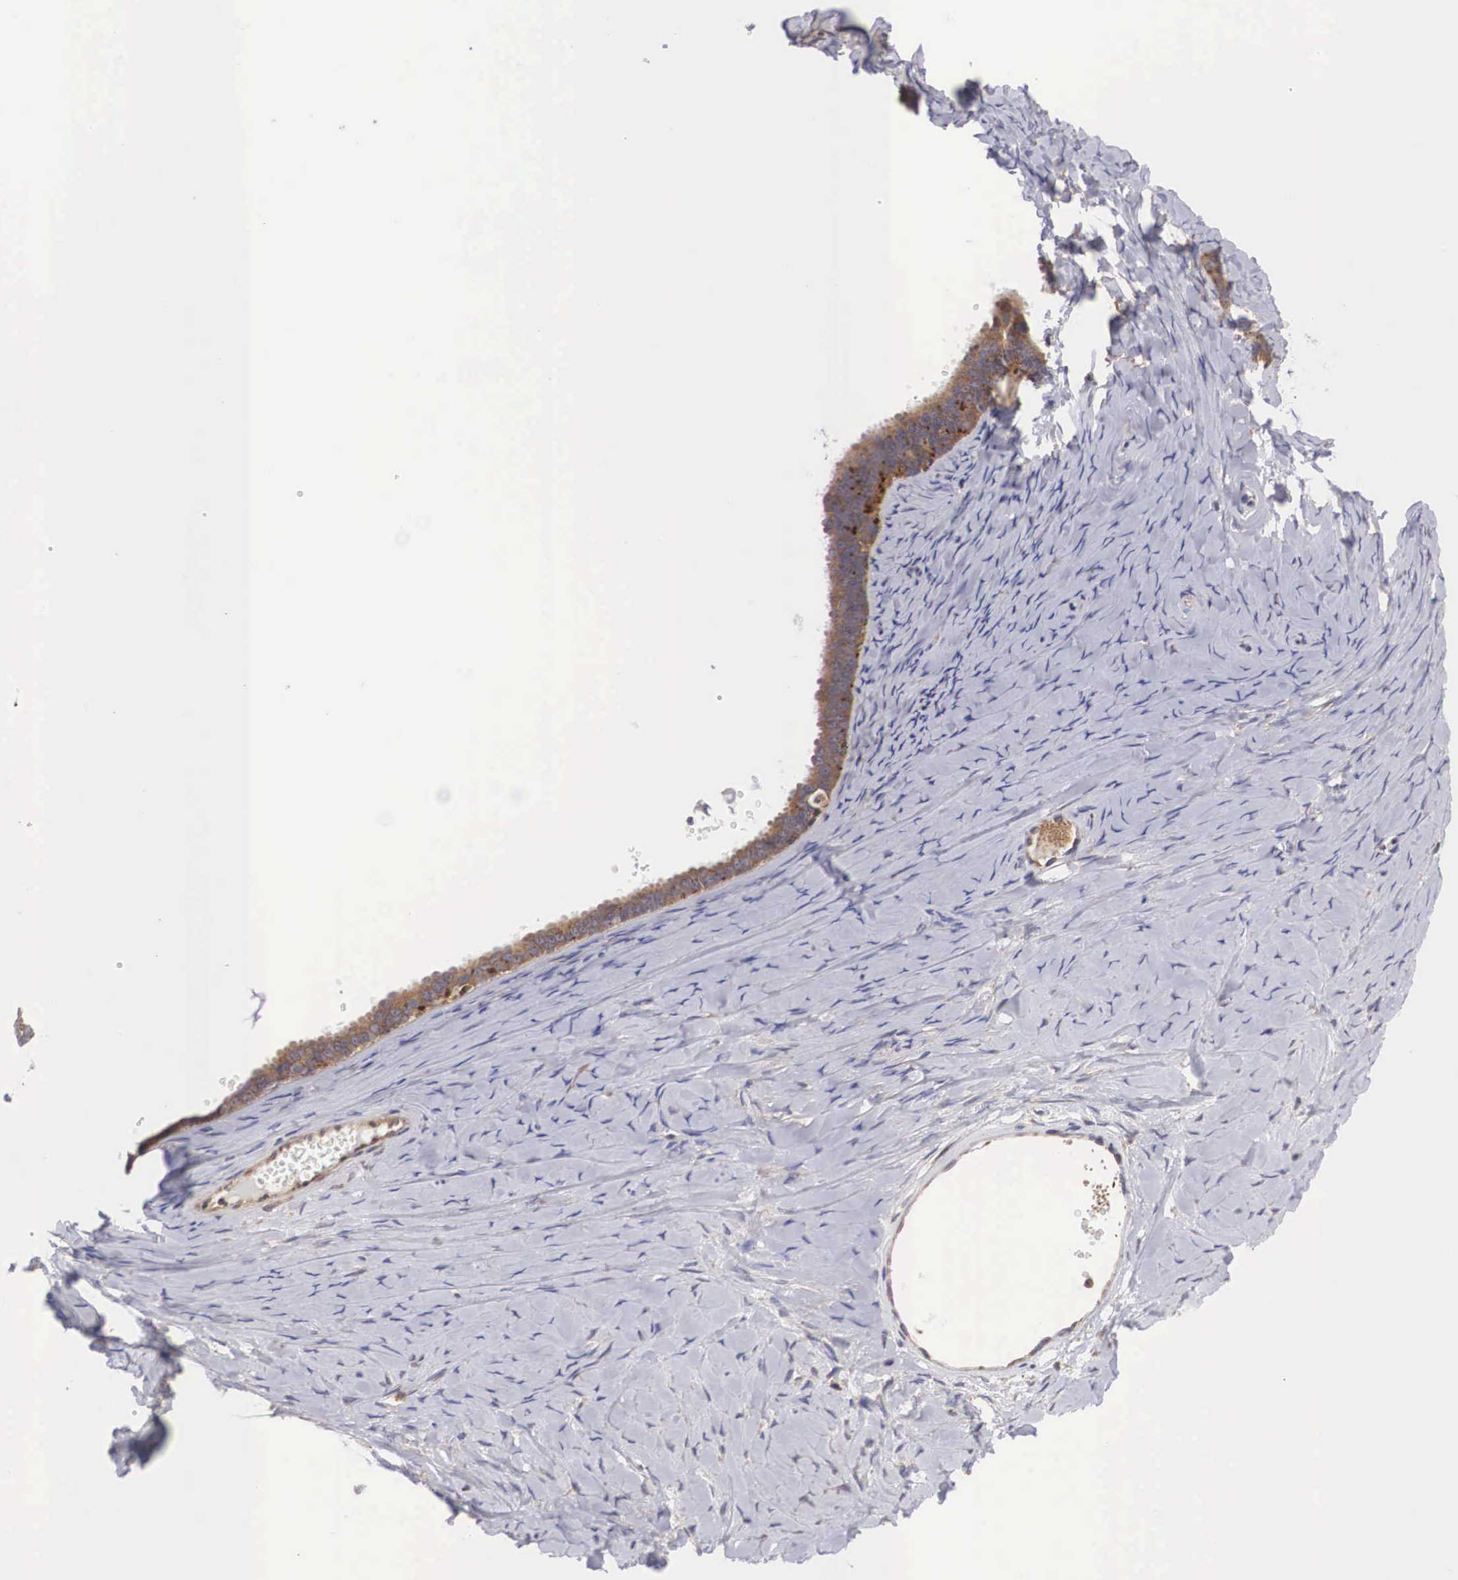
{"staining": {"intensity": "moderate", "quantity": ">75%", "location": "cytoplasmic/membranous"}, "tissue": "ovarian cancer", "cell_type": "Tumor cells", "image_type": "cancer", "snomed": [{"axis": "morphology", "description": "Cystadenocarcinoma, serous, NOS"}, {"axis": "topography", "description": "Ovary"}], "caption": "Immunohistochemical staining of ovarian cancer (serous cystadenocarcinoma) exhibits medium levels of moderate cytoplasmic/membranous protein positivity in about >75% of tumor cells. The staining was performed using DAB to visualize the protein expression in brown, while the nuclei were stained in blue with hematoxylin (Magnification: 20x).", "gene": "DHRS1", "patient": {"sex": "female", "age": 71}}